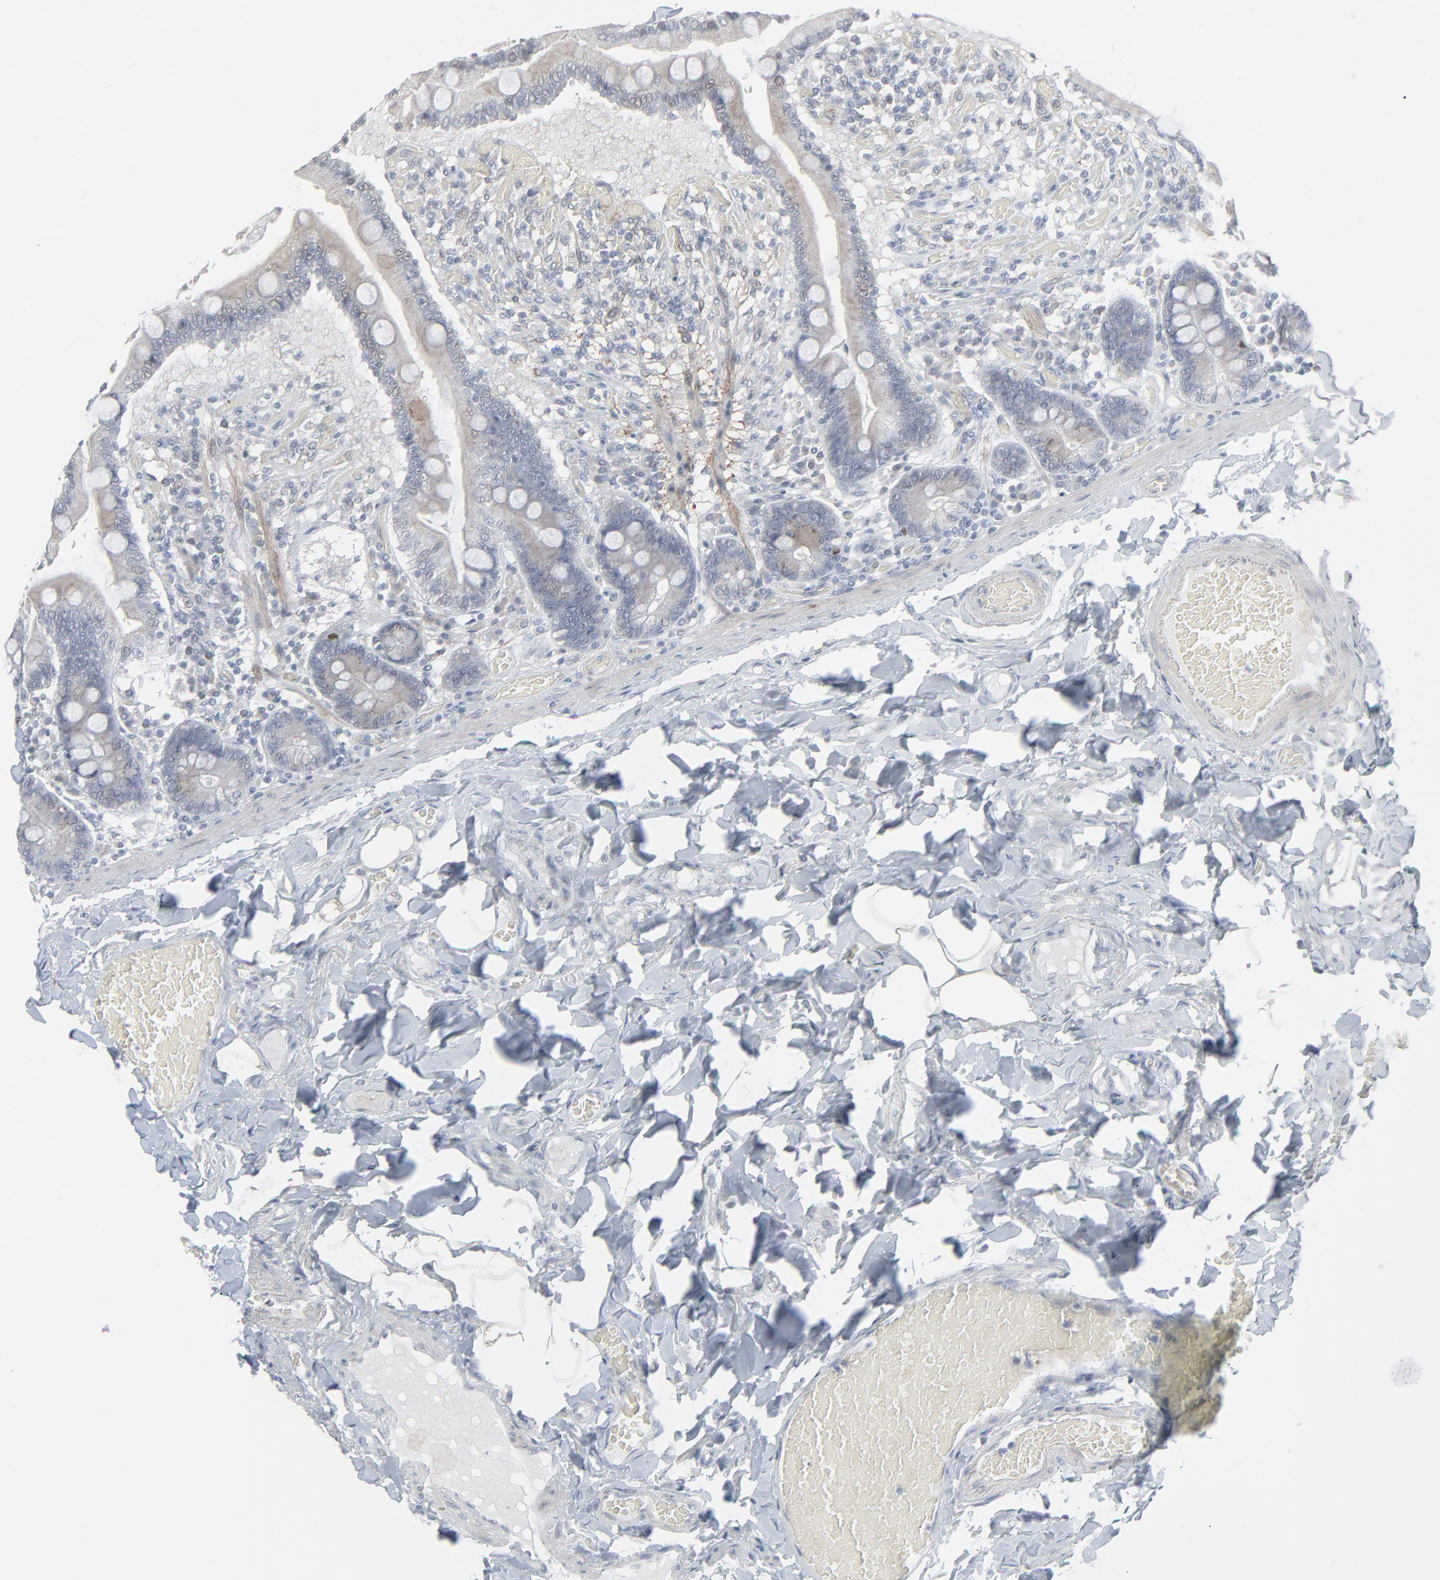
{"staining": {"intensity": "weak", "quantity": "25%-75%", "location": "cytoplasmic/membranous"}, "tissue": "duodenum", "cell_type": "Glandular cells", "image_type": "normal", "snomed": [{"axis": "morphology", "description": "Normal tissue, NOS"}, {"axis": "topography", "description": "Duodenum"}], "caption": "High-power microscopy captured an immunohistochemistry (IHC) image of benign duodenum, revealing weak cytoplasmic/membranous expression in about 25%-75% of glandular cells.", "gene": "NEUROD1", "patient": {"sex": "male", "age": 66}}